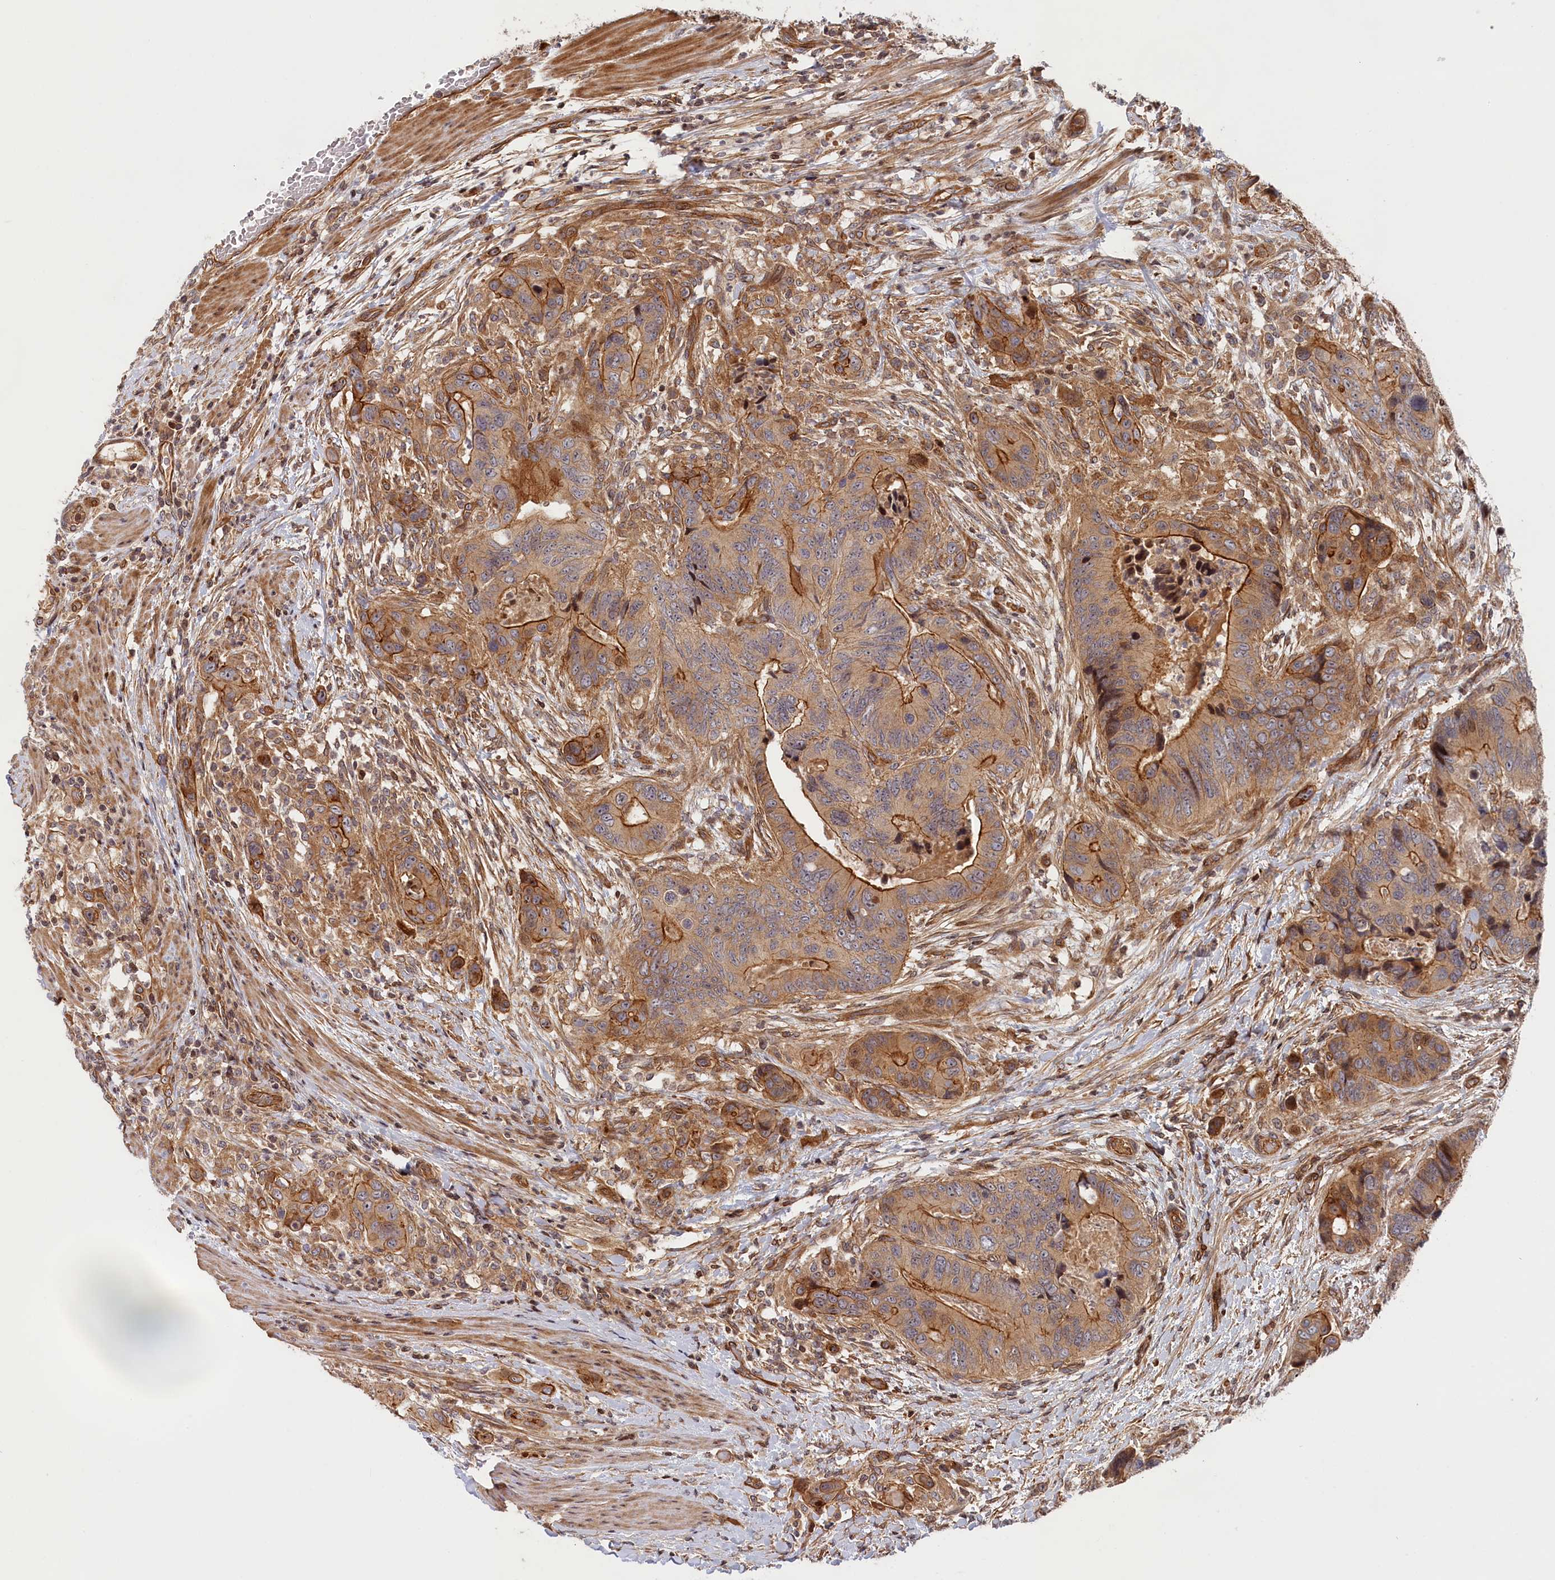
{"staining": {"intensity": "moderate", "quantity": ">75%", "location": "cytoplasmic/membranous"}, "tissue": "colorectal cancer", "cell_type": "Tumor cells", "image_type": "cancer", "snomed": [{"axis": "morphology", "description": "Adenocarcinoma, NOS"}, {"axis": "topography", "description": "Colon"}], "caption": "Colorectal adenocarcinoma stained for a protein (brown) demonstrates moderate cytoplasmic/membranous positive staining in about >75% of tumor cells.", "gene": "CEP44", "patient": {"sex": "male", "age": 84}}